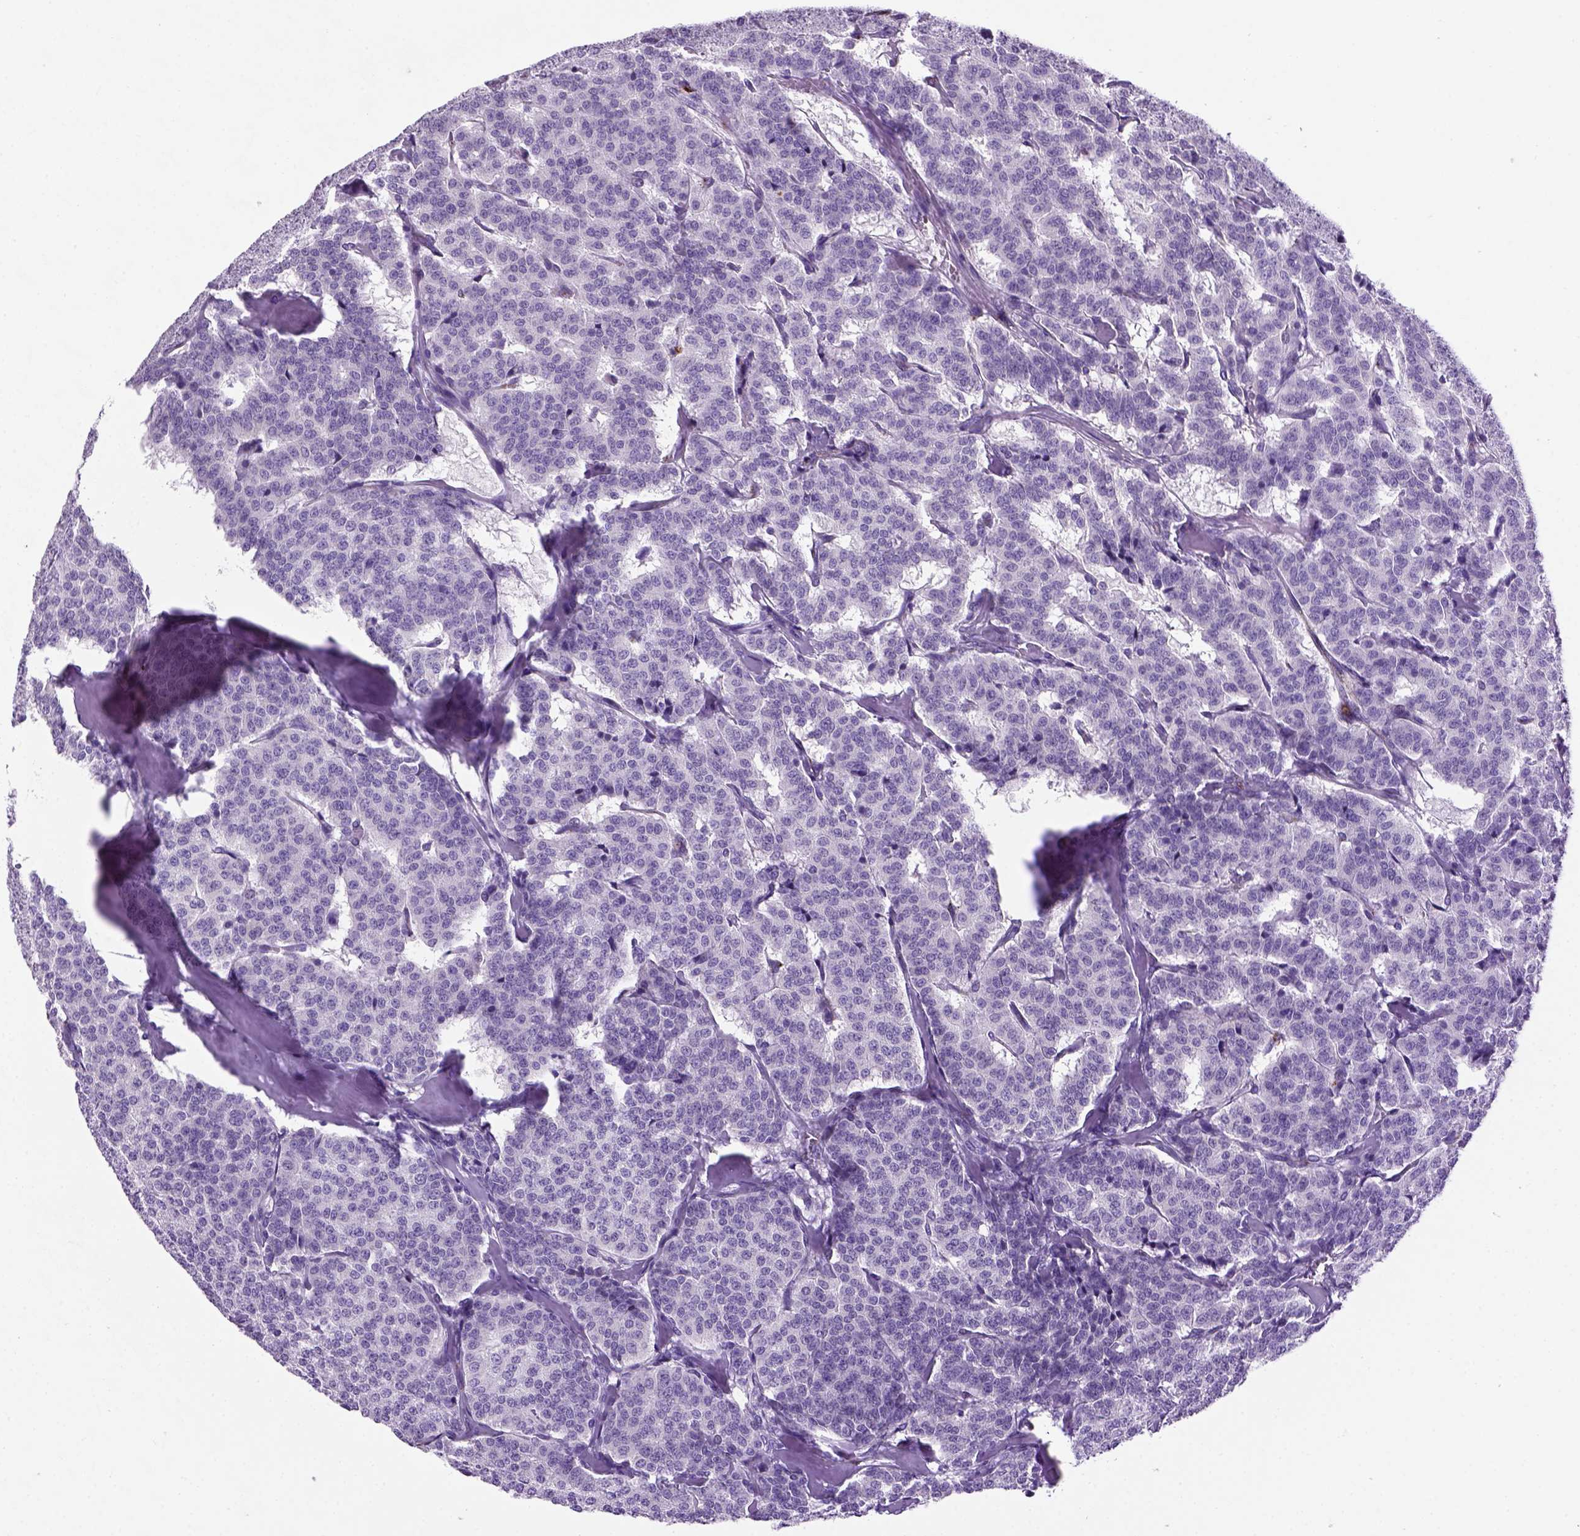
{"staining": {"intensity": "negative", "quantity": "none", "location": "none"}, "tissue": "carcinoid", "cell_type": "Tumor cells", "image_type": "cancer", "snomed": [{"axis": "morphology", "description": "Normal tissue, NOS"}, {"axis": "morphology", "description": "Carcinoid, malignant, NOS"}, {"axis": "topography", "description": "Lung"}], "caption": "This is an immunohistochemistry (IHC) histopathology image of human malignant carcinoid. There is no staining in tumor cells.", "gene": "VWF", "patient": {"sex": "female", "age": 46}}